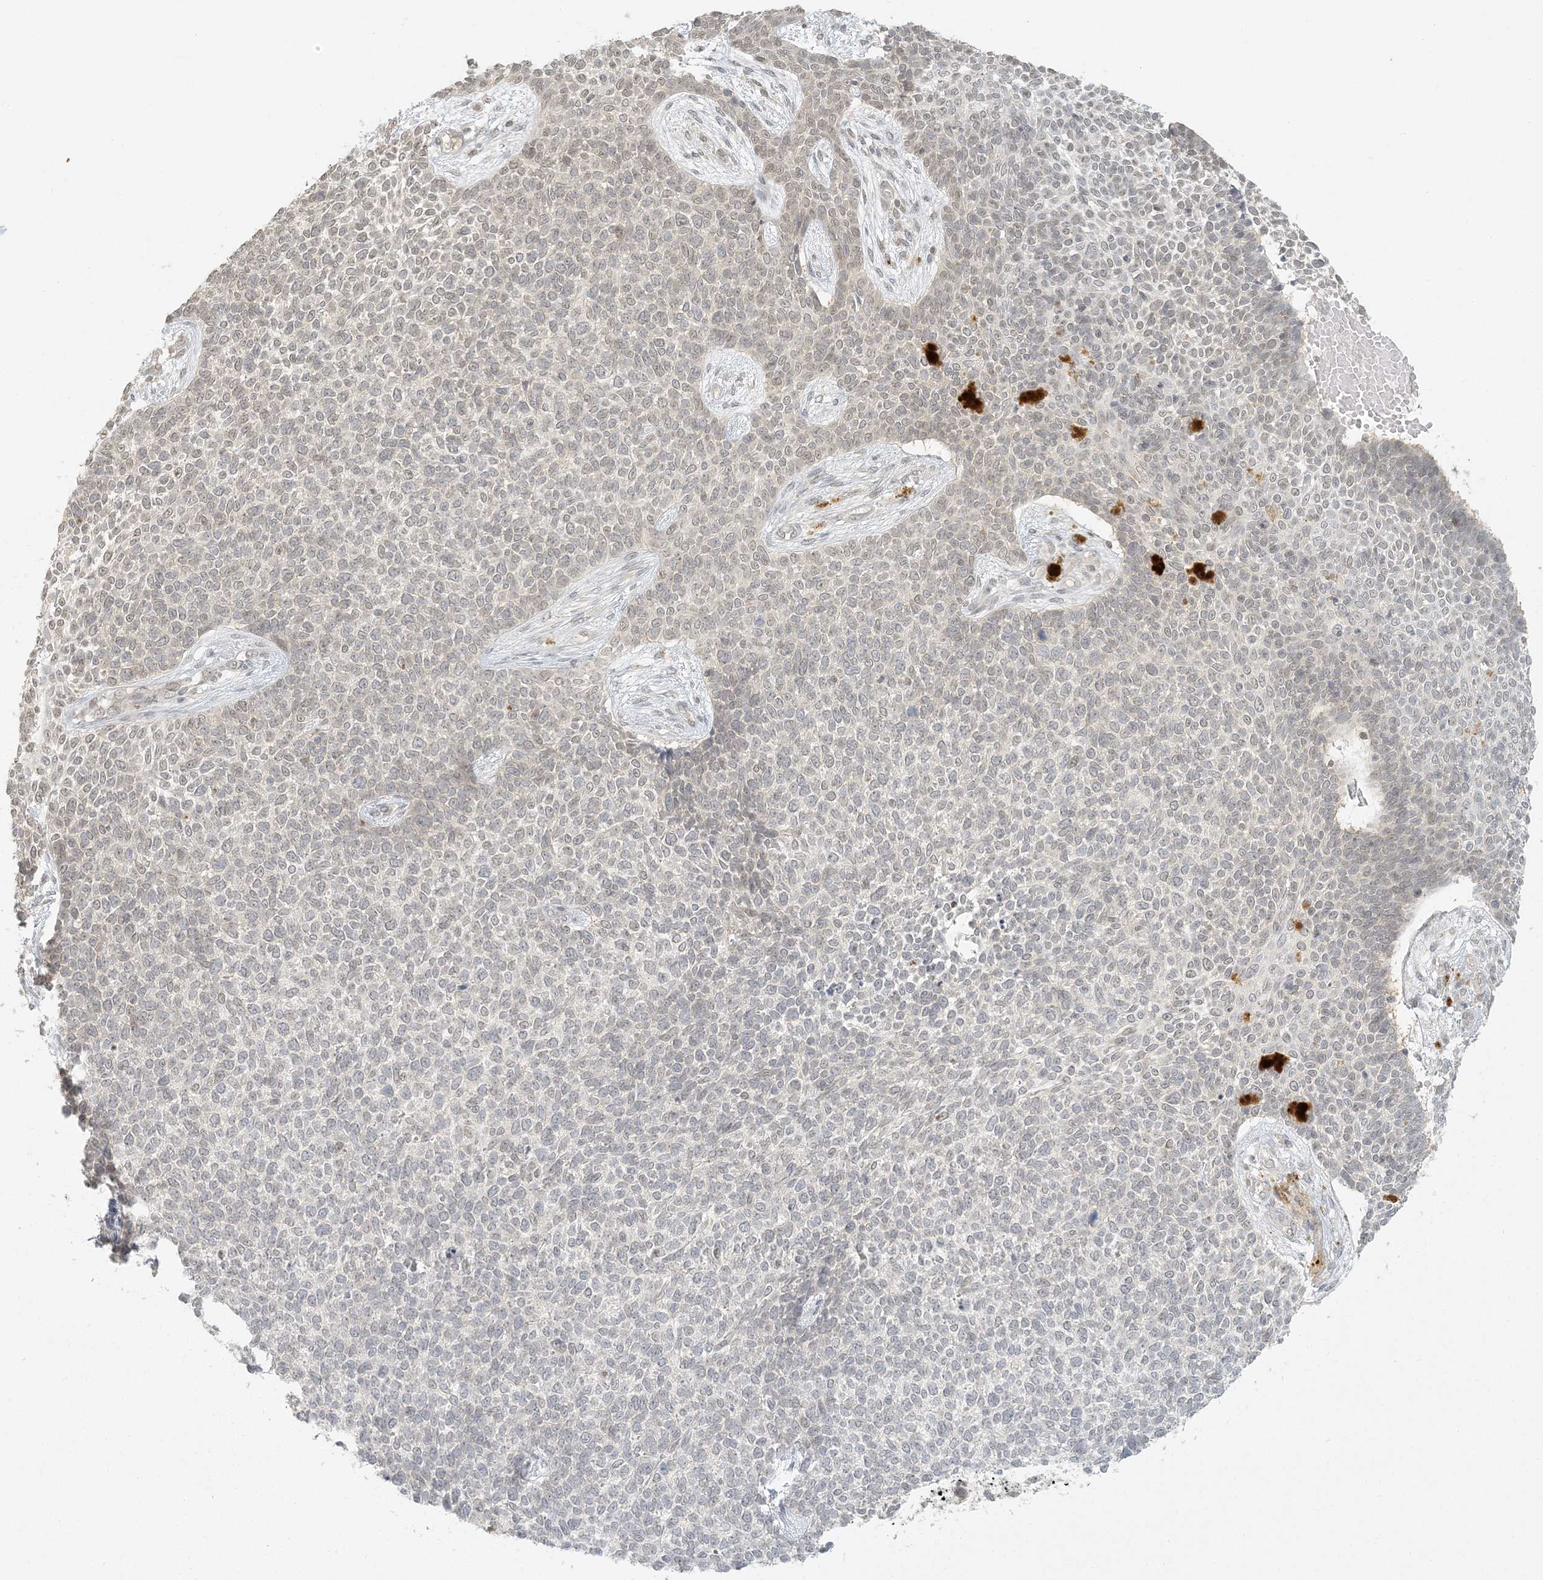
{"staining": {"intensity": "weak", "quantity": "<25%", "location": "nuclear"}, "tissue": "skin cancer", "cell_type": "Tumor cells", "image_type": "cancer", "snomed": [{"axis": "morphology", "description": "Basal cell carcinoma"}, {"axis": "topography", "description": "Skin"}], "caption": "Skin cancer (basal cell carcinoma) was stained to show a protein in brown. There is no significant staining in tumor cells.", "gene": "LIPT1", "patient": {"sex": "female", "age": 84}}